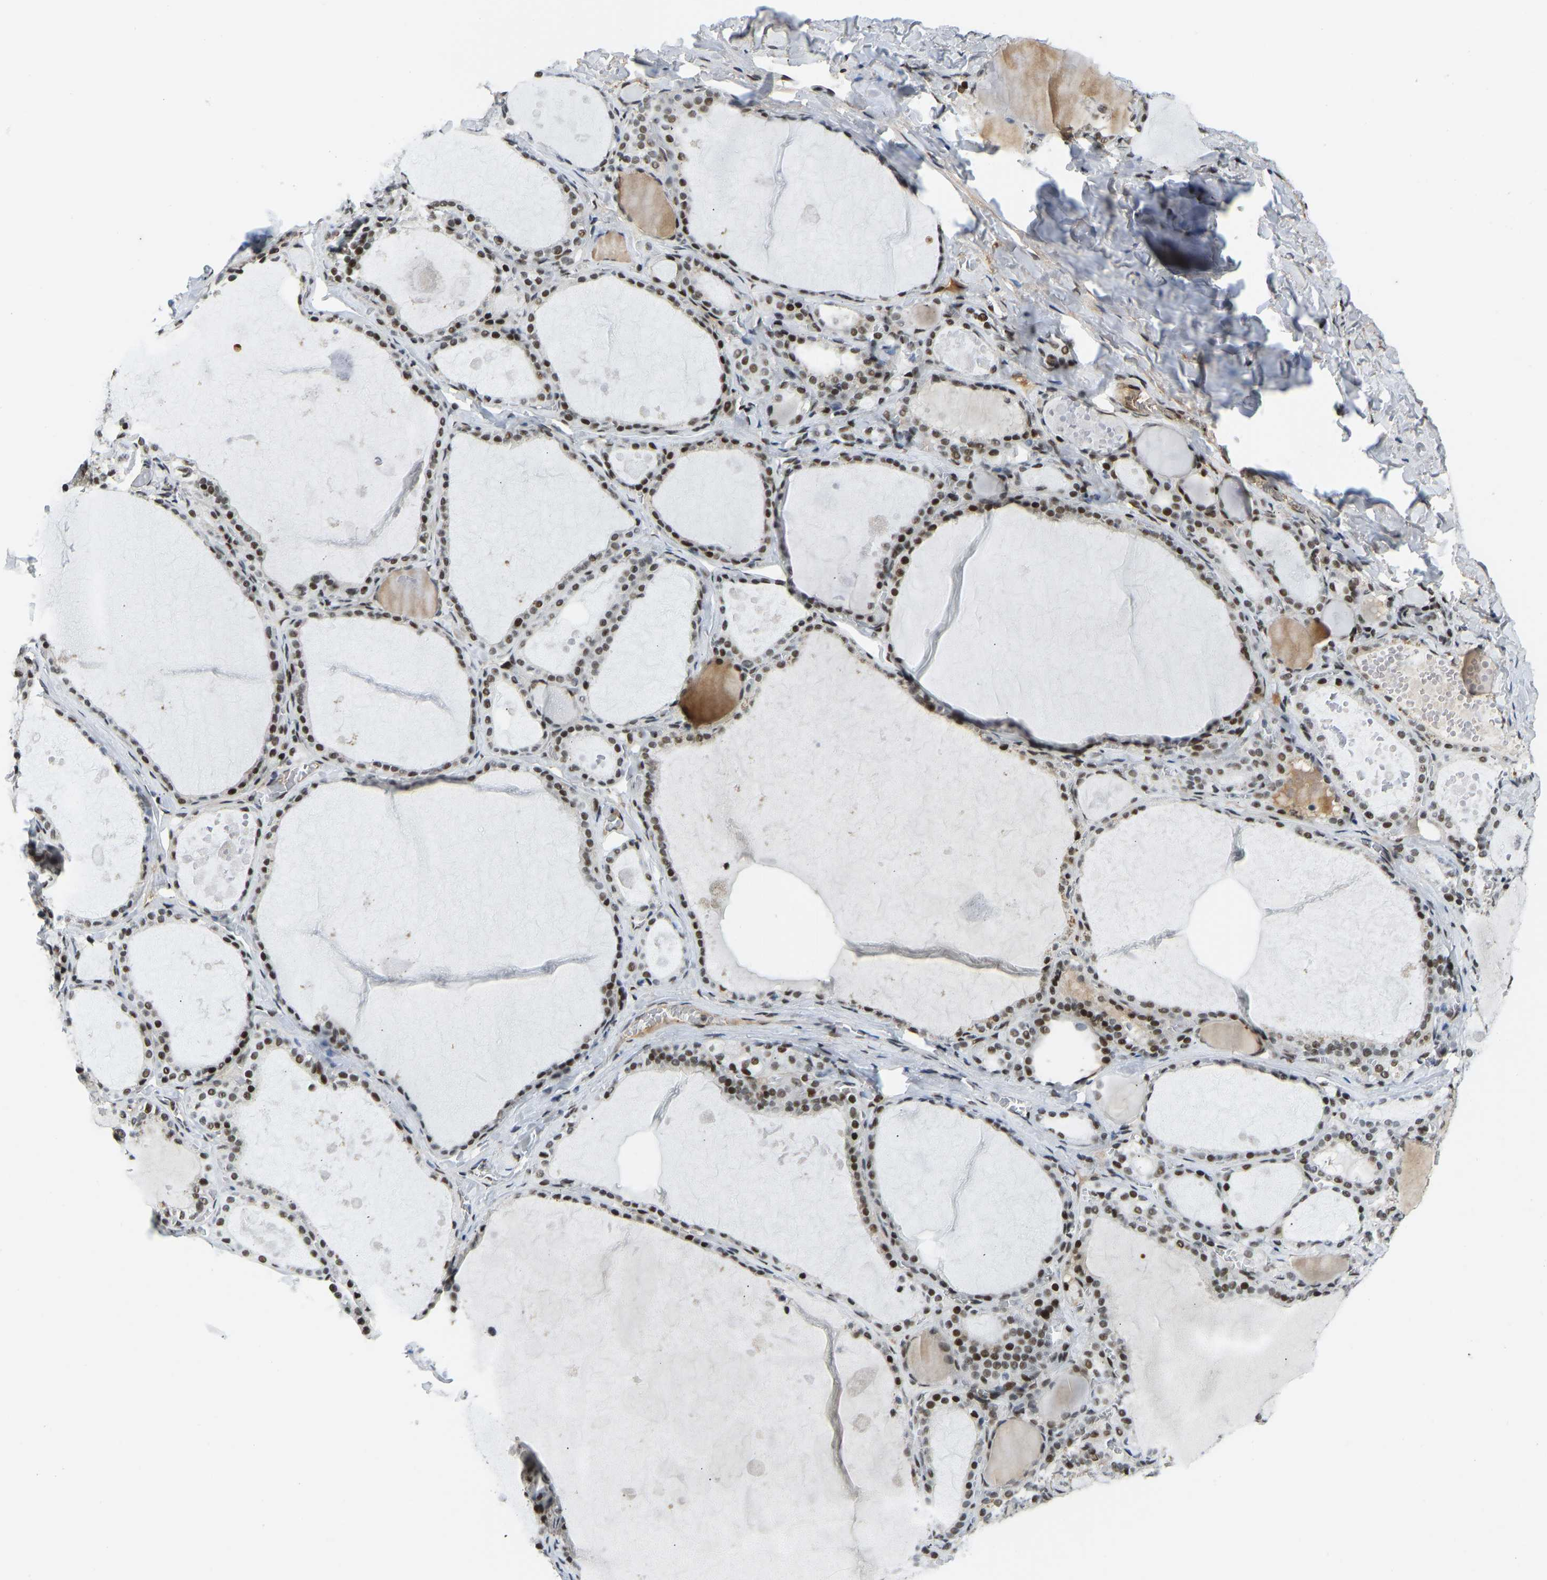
{"staining": {"intensity": "strong", "quantity": ">75%", "location": "nuclear"}, "tissue": "thyroid gland", "cell_type": "Glandular cells", "image_type": "normal", "snomed": [{"axis": "morphology", "description": "Normal tissue, NOS"}, {"axis": "topography", "description": "Thyroid gland"}], "caption": "Immunohistochemistry of unremarkable human thyroid gland demonstrates high levels of strong nuclear expression in about >75% of glandular cells.", "gene": "FOXK1", "patient": {"sex": "male", "age": 56}}